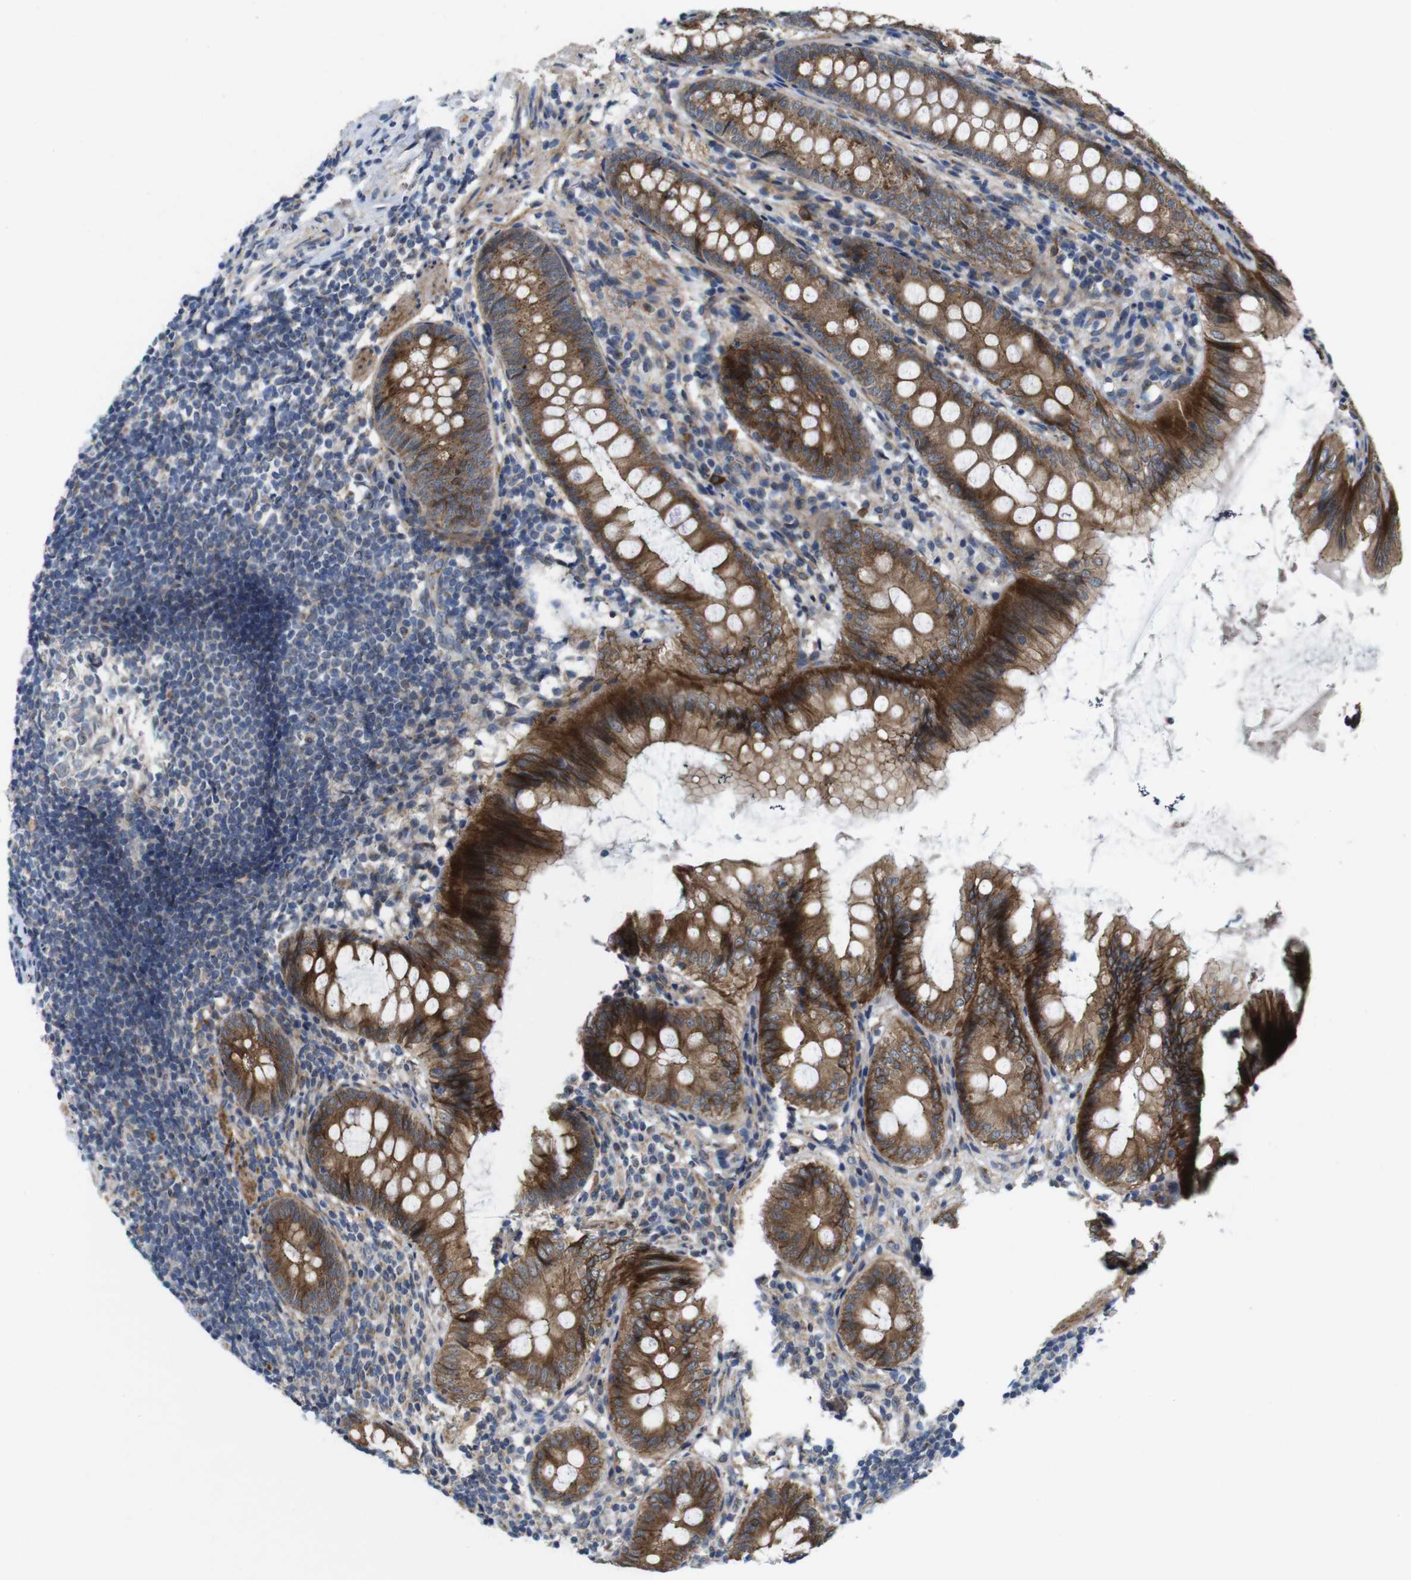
{"staining": {"intensity": "moderate", "quantity": ">75%", "location": "cytoplasmic/membranous"}, "tissue": "appendix", "cell_type": "Glandular cells", "image_type": "normal", "snomed": [{"axis": "morphology", "description": "Normal tissue, NOS"}, {"axis": "topography", "description": "Appendix"}], "caption": "Immunohistochemical staining of unremarkable human appendix exhibits medium levels of moderate cytoplasmic/membranous expression in approximately >75% of glandular cells.", "gene": "EFCAB14", "patient": {"sex": "female", "age": 77}}